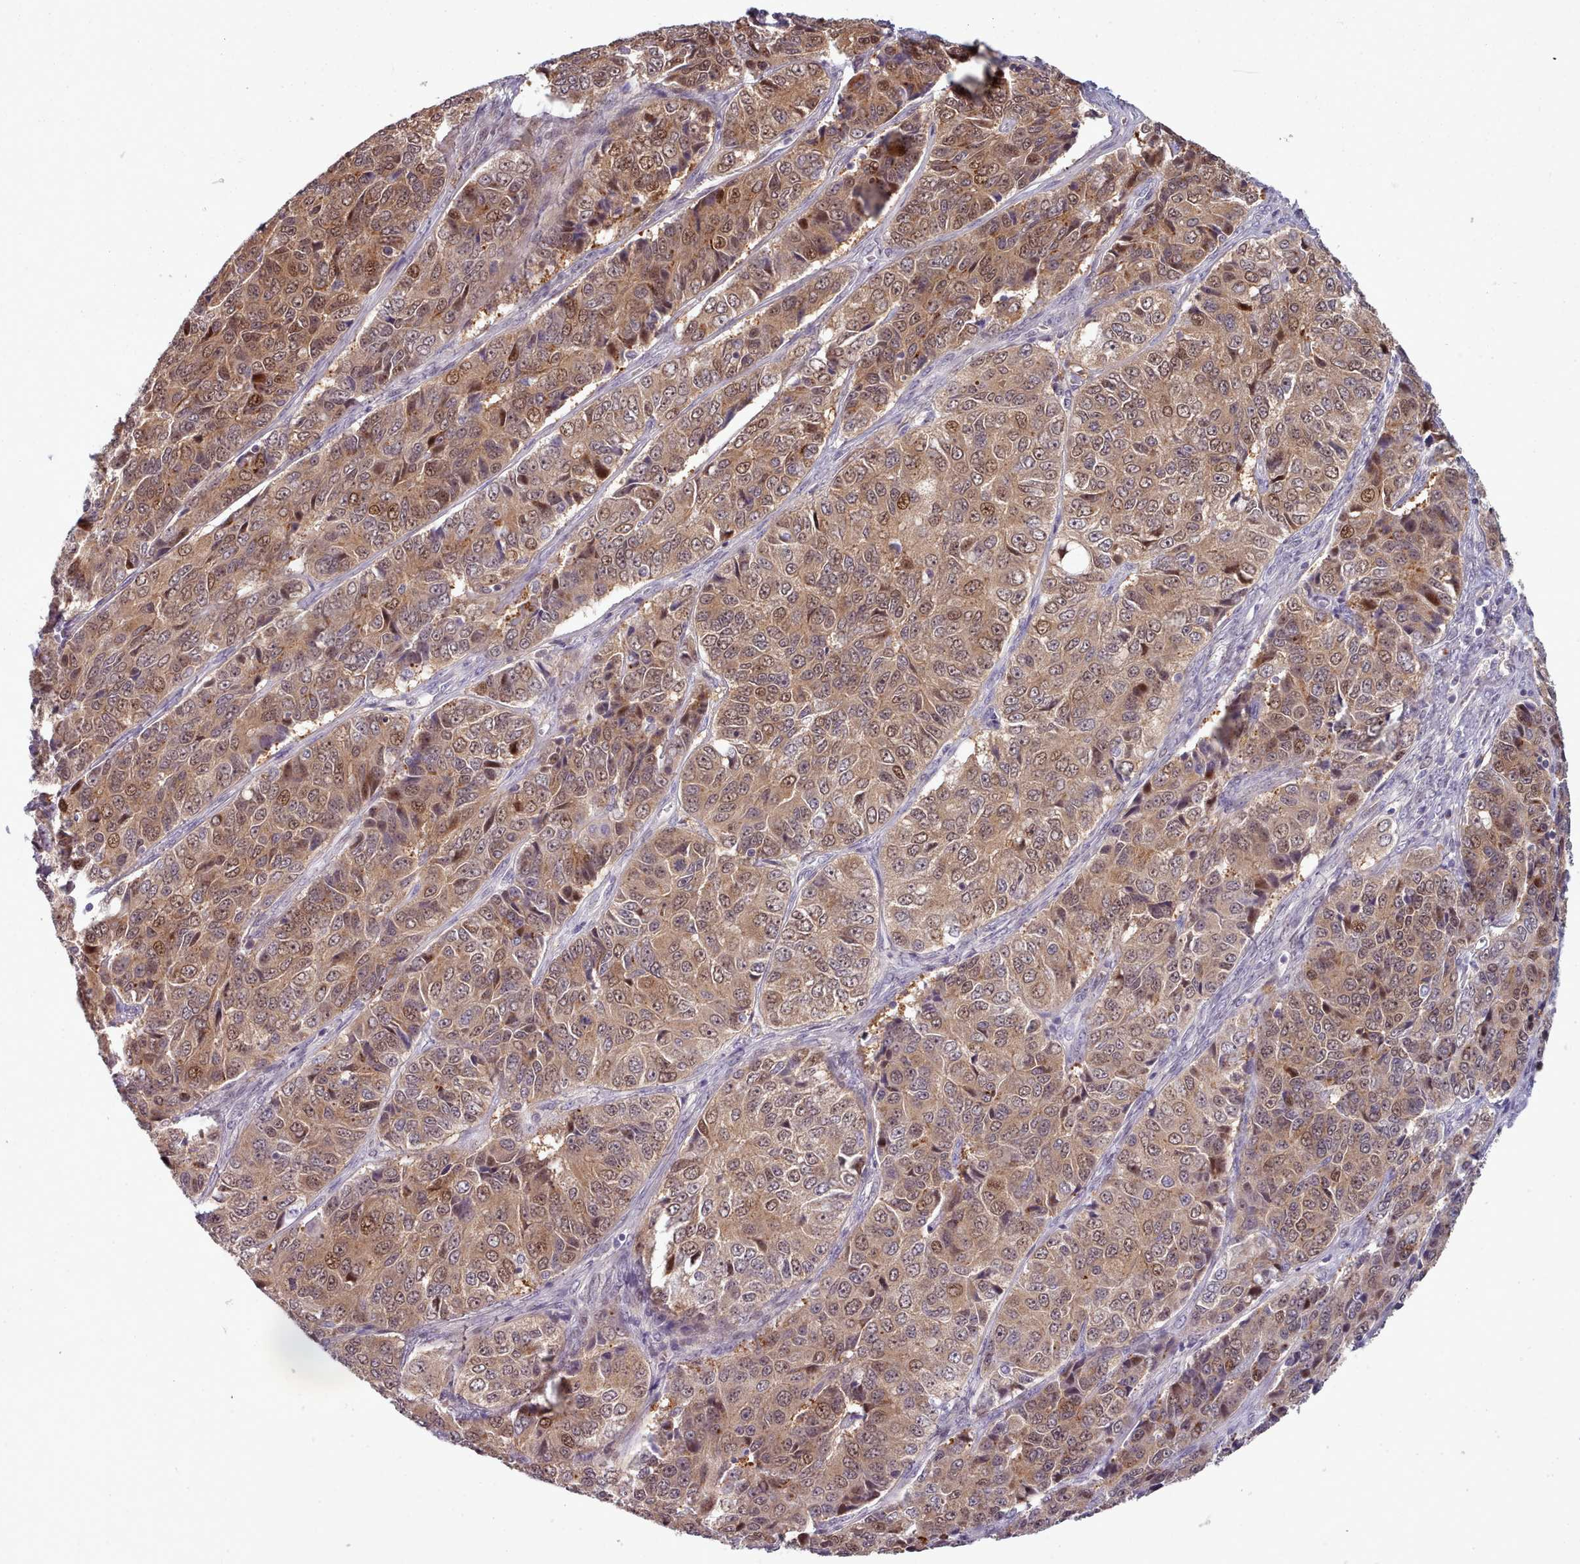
{"staining": {"intensity": "moderate", "quantity": ">75%", "location": "cytoplasmic/membranous,nuclear"}, "tissue": "ovarian cancer", "cell_type": "Tumor cells", "image_type": "cancer", "snomed": [{"axis": "morphology", "description": "Carcinoma, endometroid"}, {"axis": "topography", "description": "Ovary"}], "caption": "IHC image of ovarian cancer (endometroid carcinoma) stained for a protein (brown), which exhibits medium levels of moderate cytoplasmic/membranous and nuclear expression in about >75% of tumor cells.", "gene": "CLNS1A", "patient": {"sex": "female", "age": 51}}